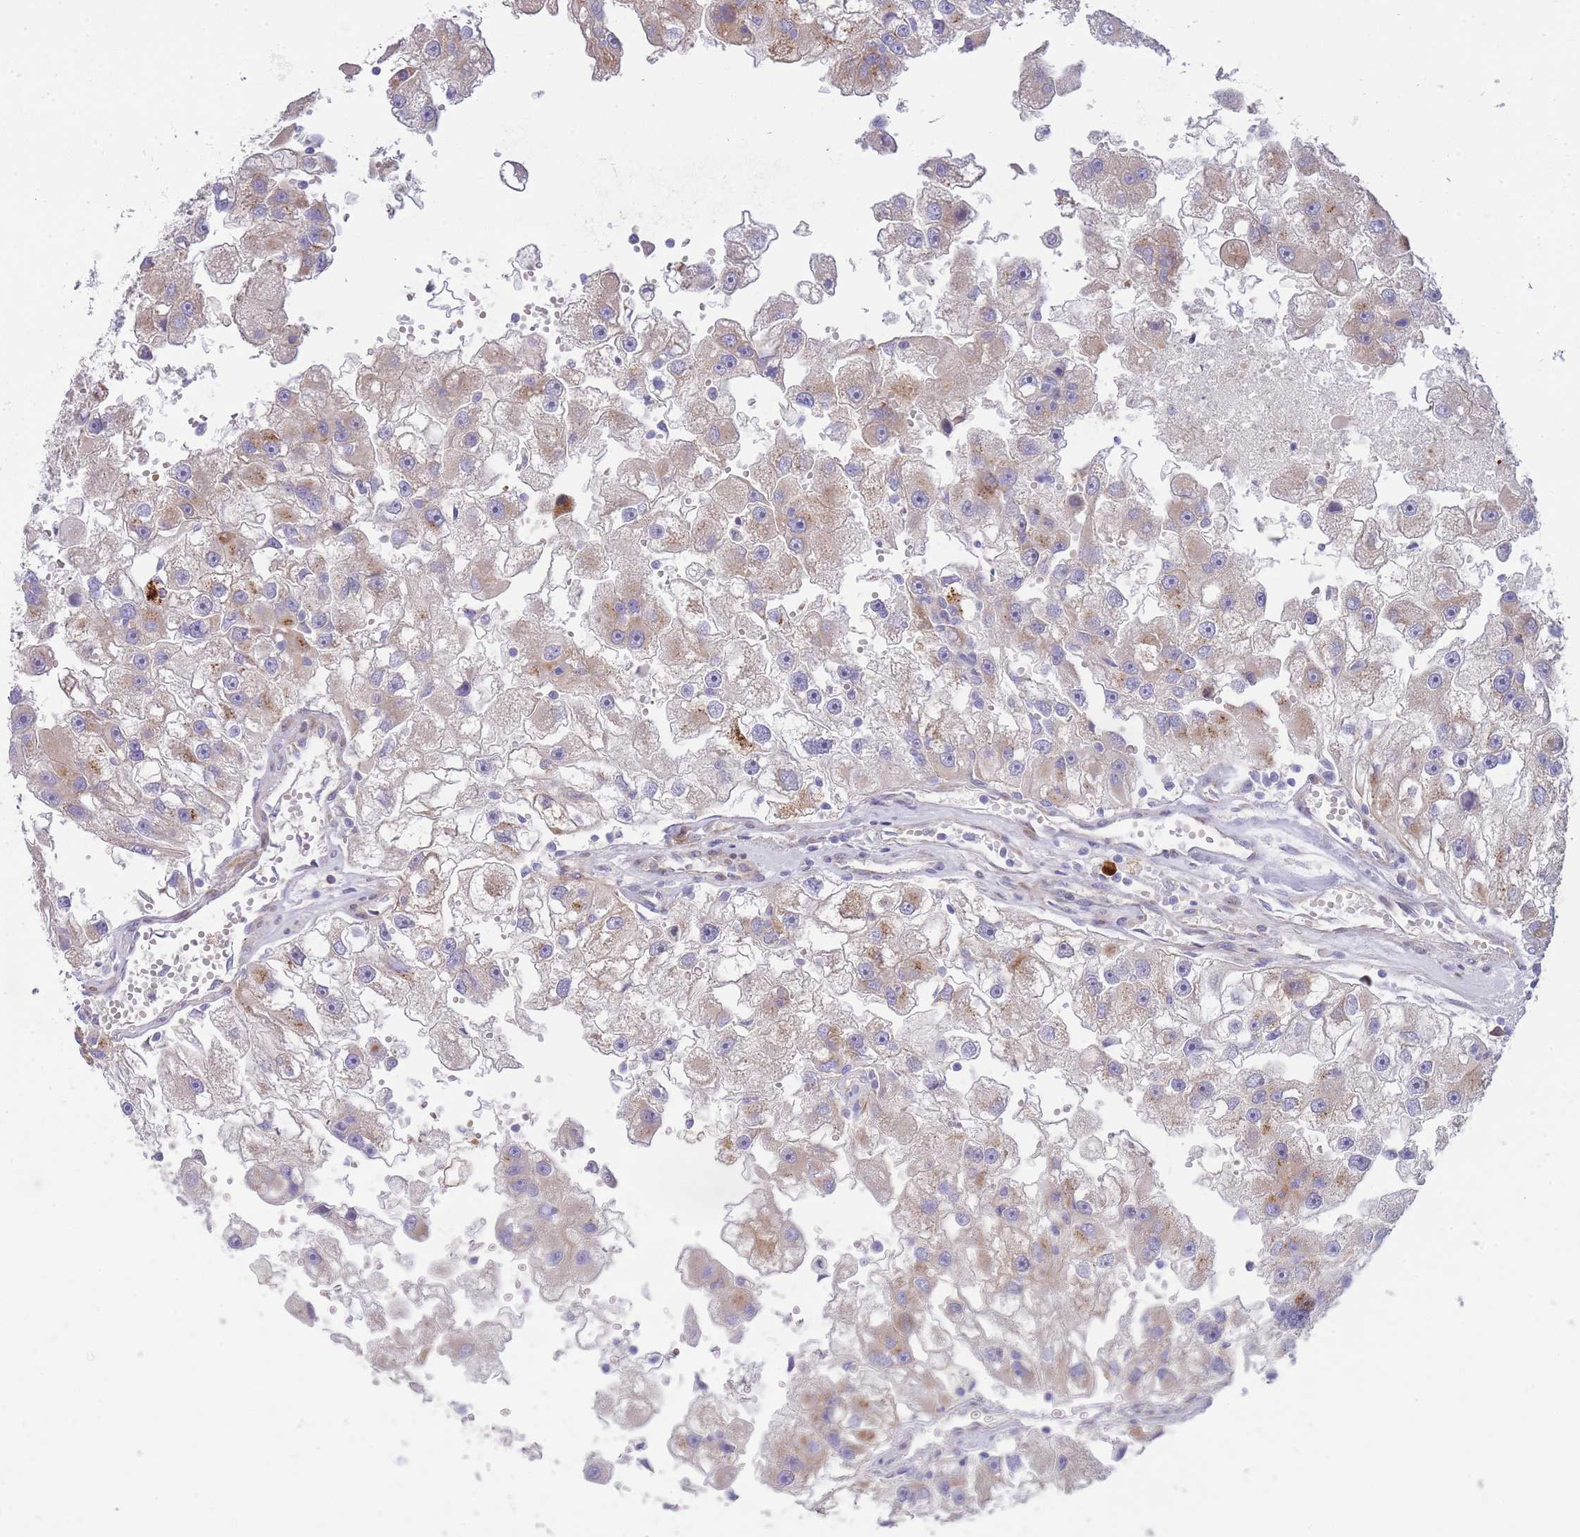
{"staining": {"intensity": "weak", "quantity": "25%-75%", "location": "cytoplasmic/membranous"}, "tissue": "renal cancer", "cell_type": "Tumor cells", "image_type": "cancer", "snomed": [{"axis": "morphology", "description": "Adenocarcinoma, NOS"}, {"axis": "topography", "description": "Kidney"}], "caption": "Immunohistochemical staining of renal cancer (adenocarcinoma) reveals weak cytoplasmic/membranous protein positivity in approximately 25%-75% of tumor cells.", "gene": "ATP5MC2", "patient": {"sex": "male", "age": 63}}